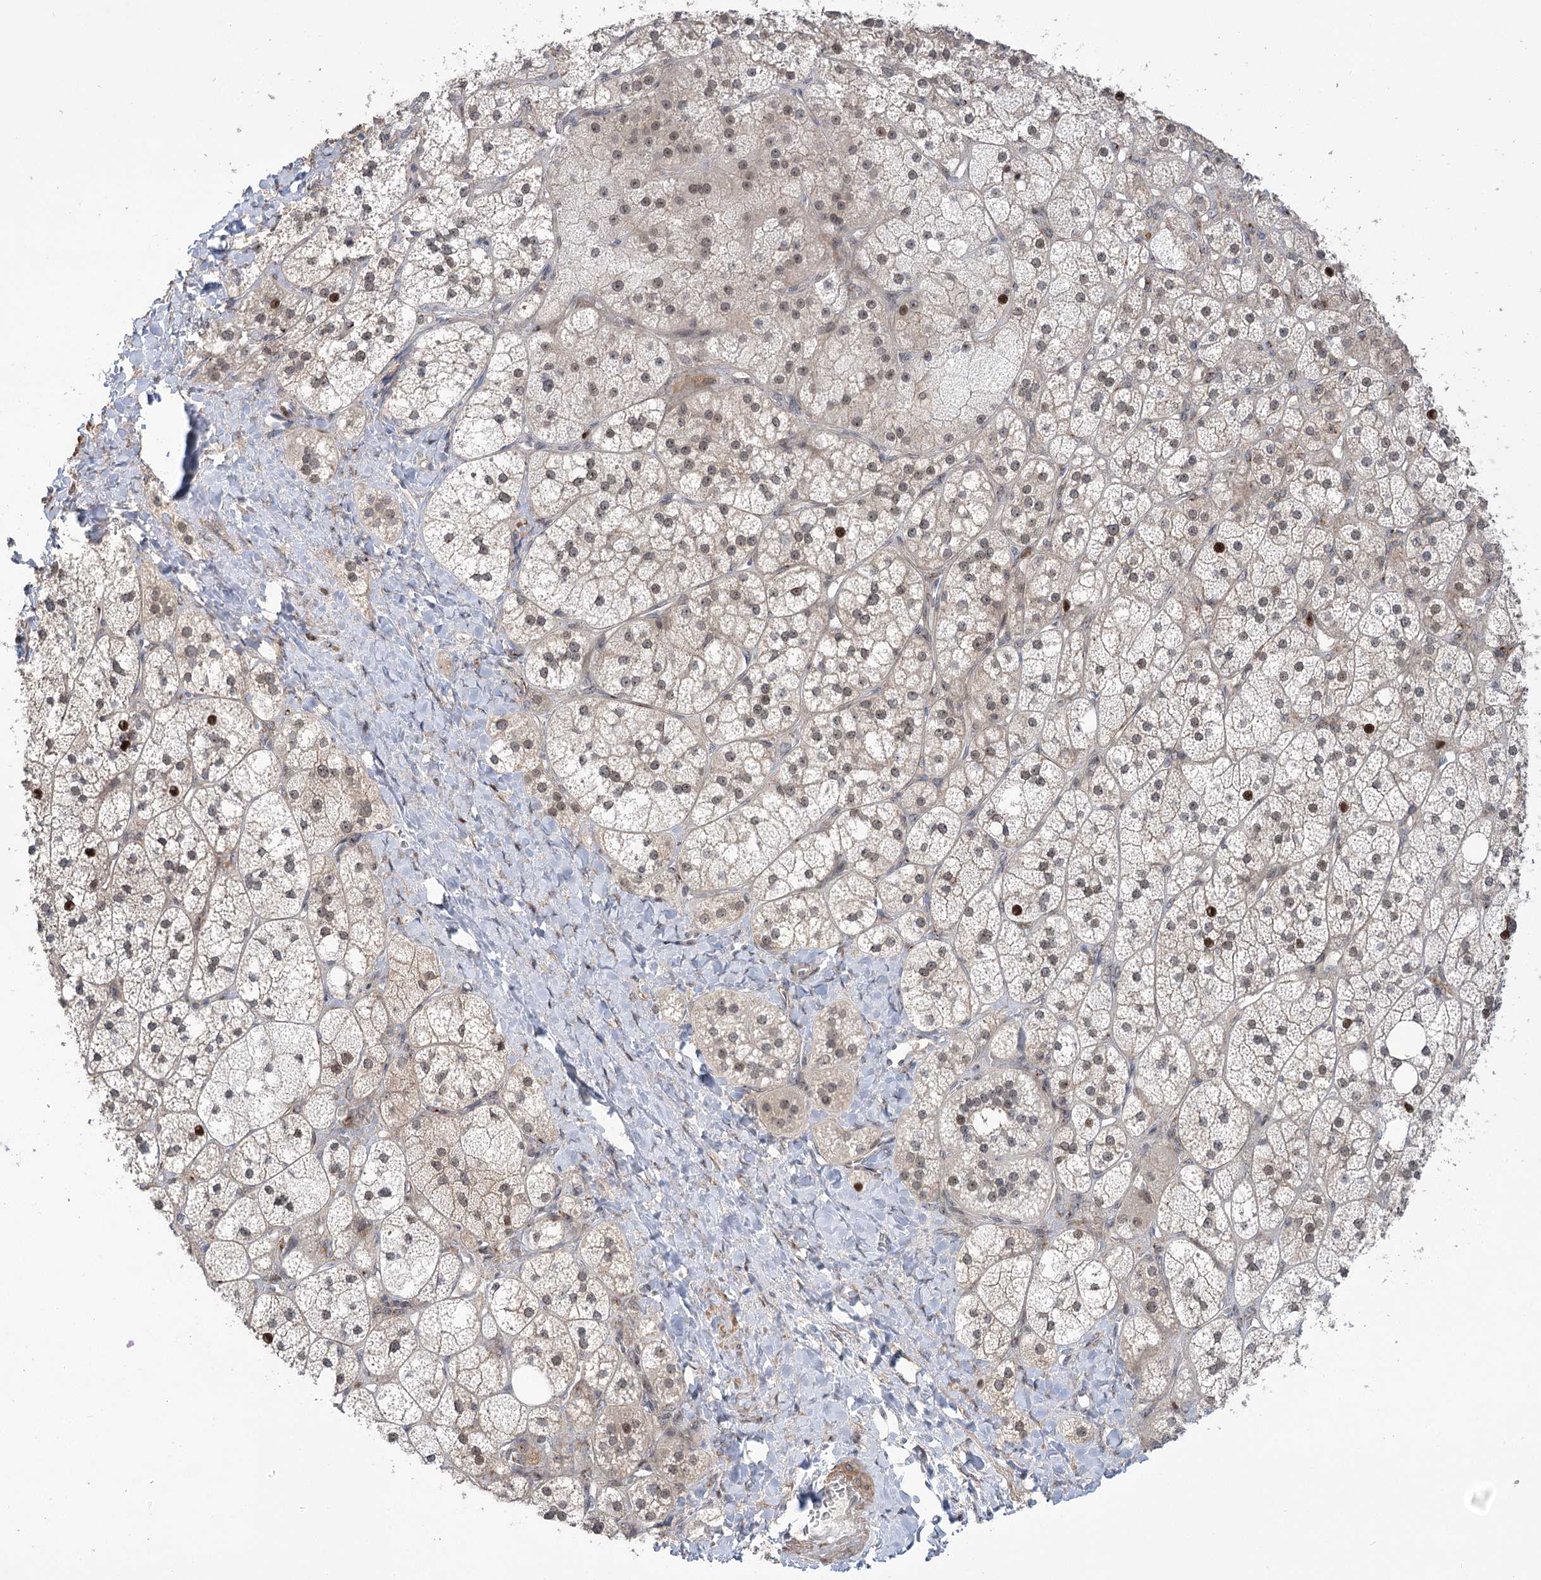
{"staining": {"intensity": "moderate", "quantity": "25%-75%", "location": "cytoplasmic/membranous,nuclear"}, "tissue": "adrenal gland", "cell_type": "Glandular cells", "image_type": "normal", "snomed": [{"axis": "morphology", "description": "Normal tissue, NOS"}, {"axis": "topography", "description": "Adrenal gland"}], "caption": "A micrograph of human adrenal gland stained for a protein reveals moderate cytoplasmic/membranous,nuclear brown staining in glandular cells. Using DAB (3,3'-diaminobenzidine) (brown) and hematoxylin (blue) stains, captured at high magnification using brightfield microscopy.", "gene": "HELQ", "patient": {"sex": "male", "age": 61}}